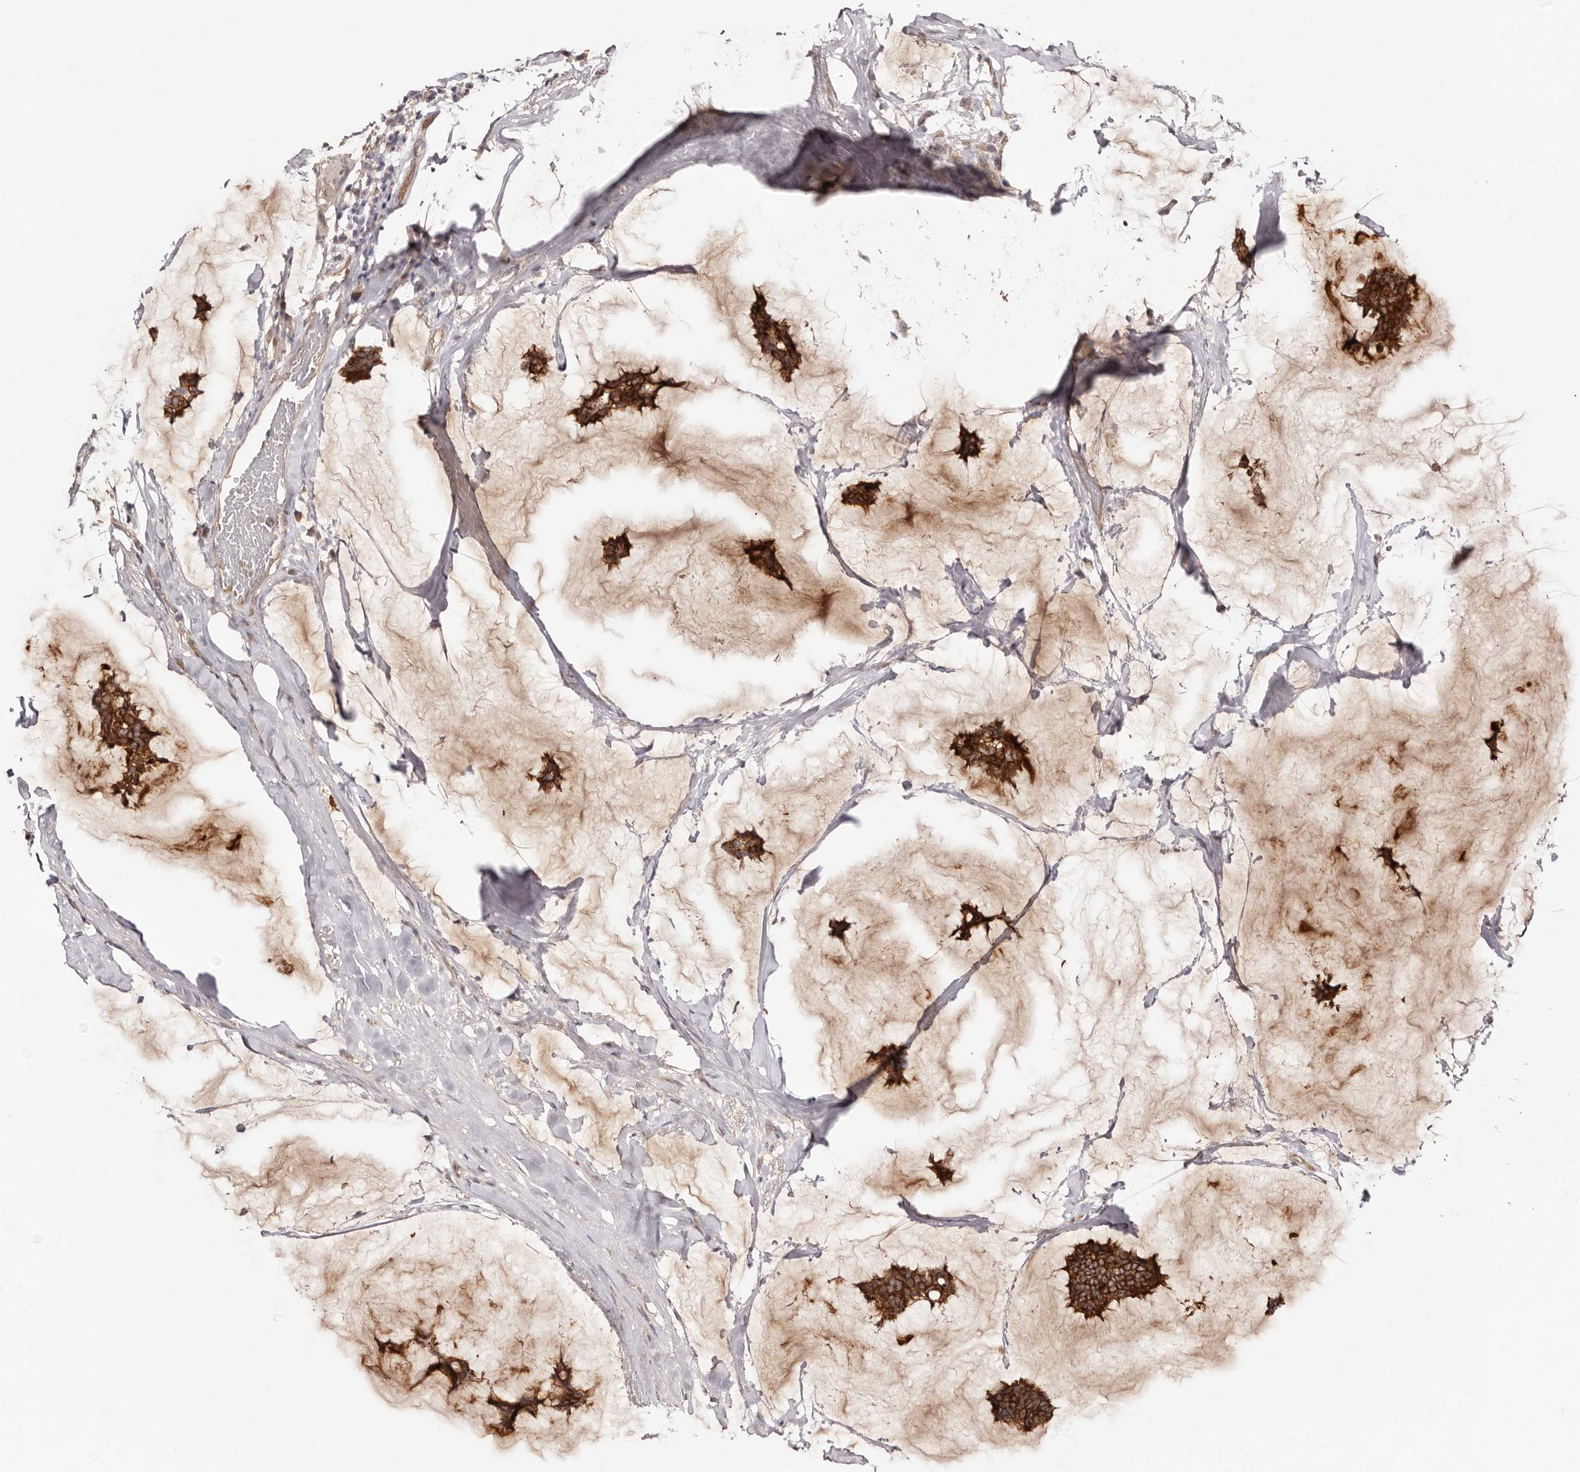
{"staining": {"intensity": "strong", "quantity": ">75%", "location": "cytoplasmic/membranous"}, "tissue": "breast cancer", "cell_type": "Tumor cells", "image_type": "cancer", "snomed": [{"axis": "morphology", "description": "Duct carcinoma"}, {"axis": "topography", "description": "Breast"}], "caption": "High-magnification brightfield microscopy of breast cancer stained with DAB (brown) and counterstained with hematoxylin (blue). tumor cells exhibit strong cytoplasmic/membranous staining is appreciated in approximately>75% of cells.", "gene": "EGR3", "patient": {"sex": "female", "age": 93}}